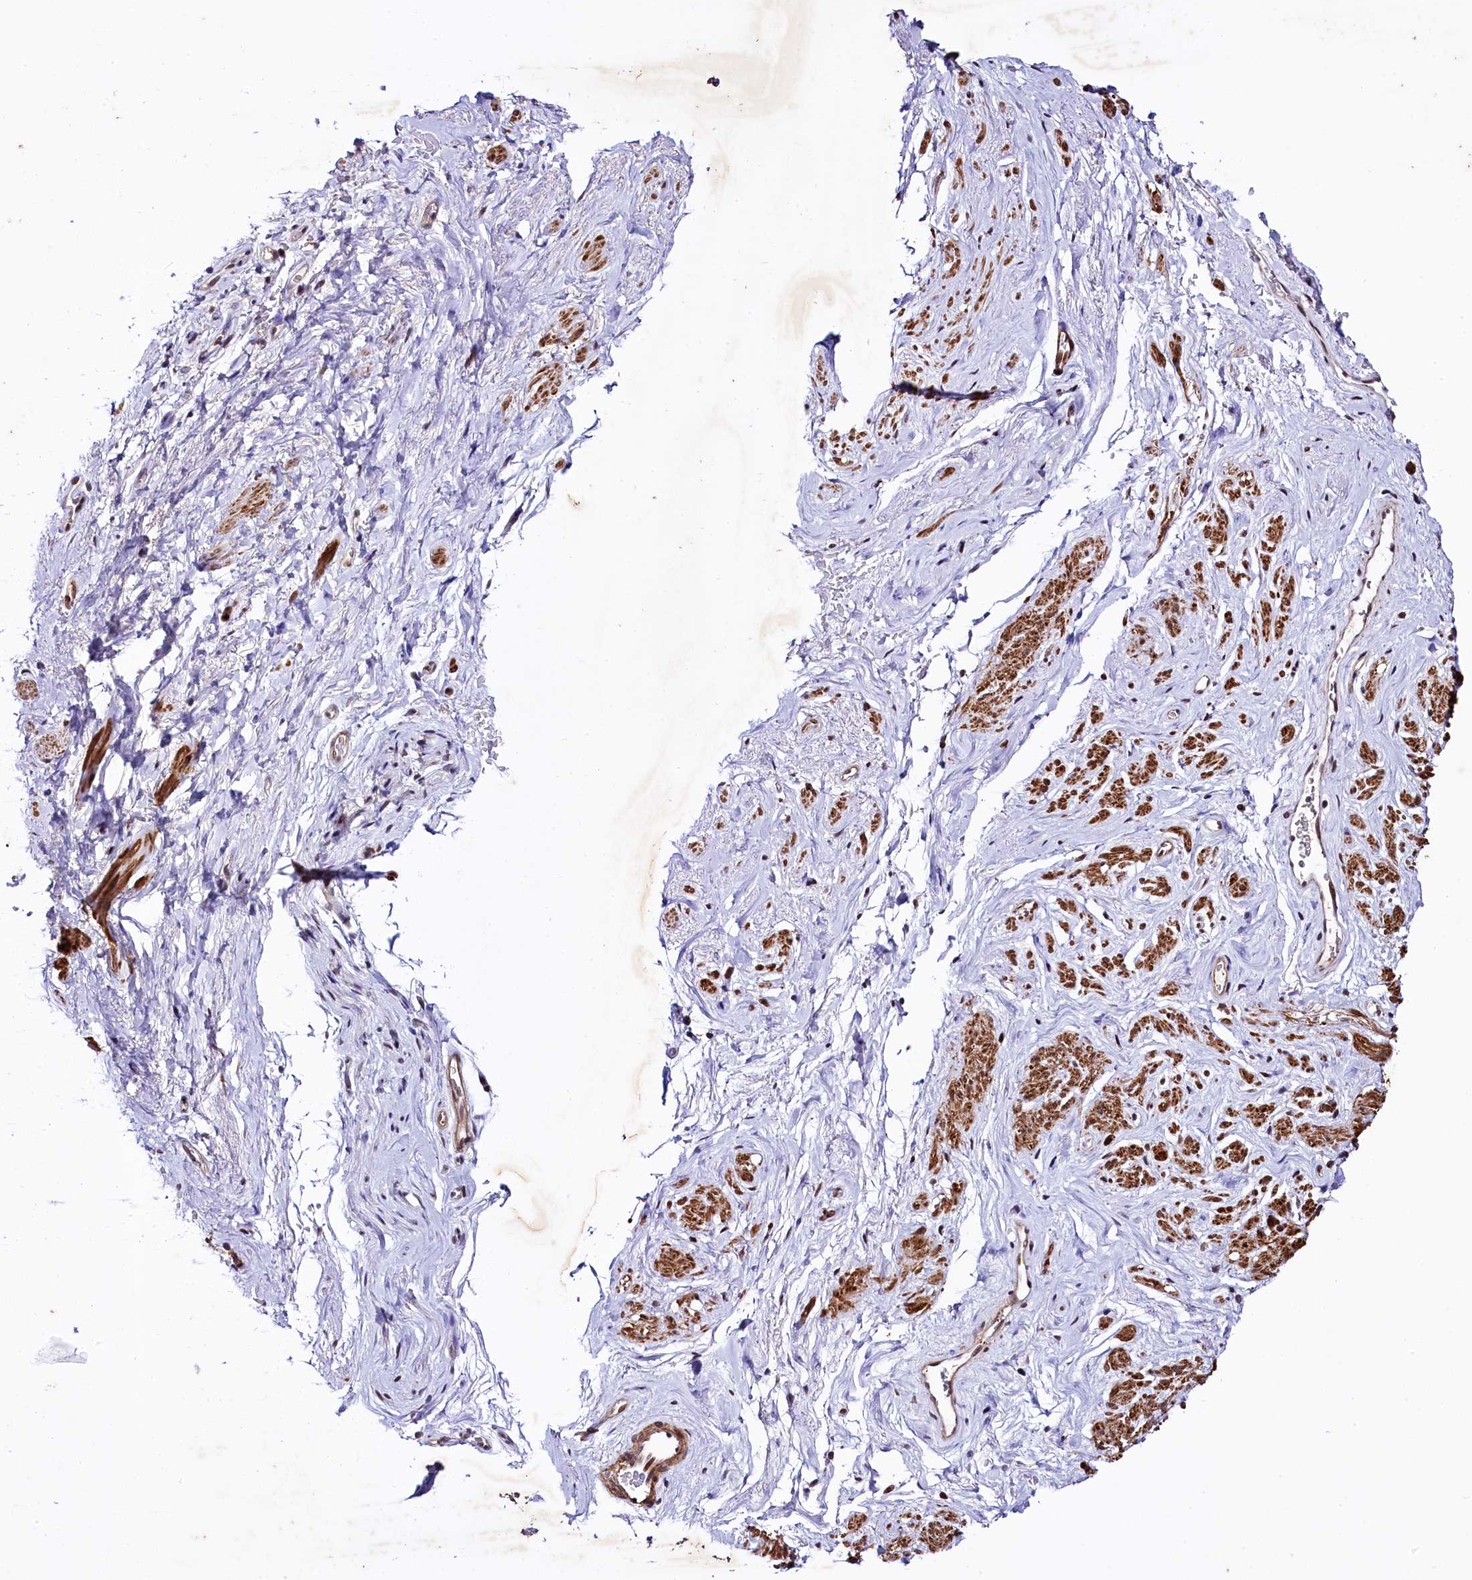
{"staining": {"intensity": "moderate", "quantity": ">75%", "location": "cytoplasmic/membranous"}, "tissue": "smooth muscle", "cell_type": "Smooth muscle cells", "image_type": "normal", "snomed": [{"axis": "morphology", "description": "Normal tissue, NOS"}, {"axis": "topography", "description": "Smooth muscle"}, {"axis": "topography", "description": "Peripheral nerve tissue"}], "caption": "This histopathology image demonstrates benign smooth muscle stained with immunohistochemistry to label a protein in brown. The cytoplasmic/membranous of smooth muscle cells show moderate positivity for the protein. Nuclei are counter-stained blue.", "gene": "SAMD10", "patient": {"sex": "male", "age": 69}}